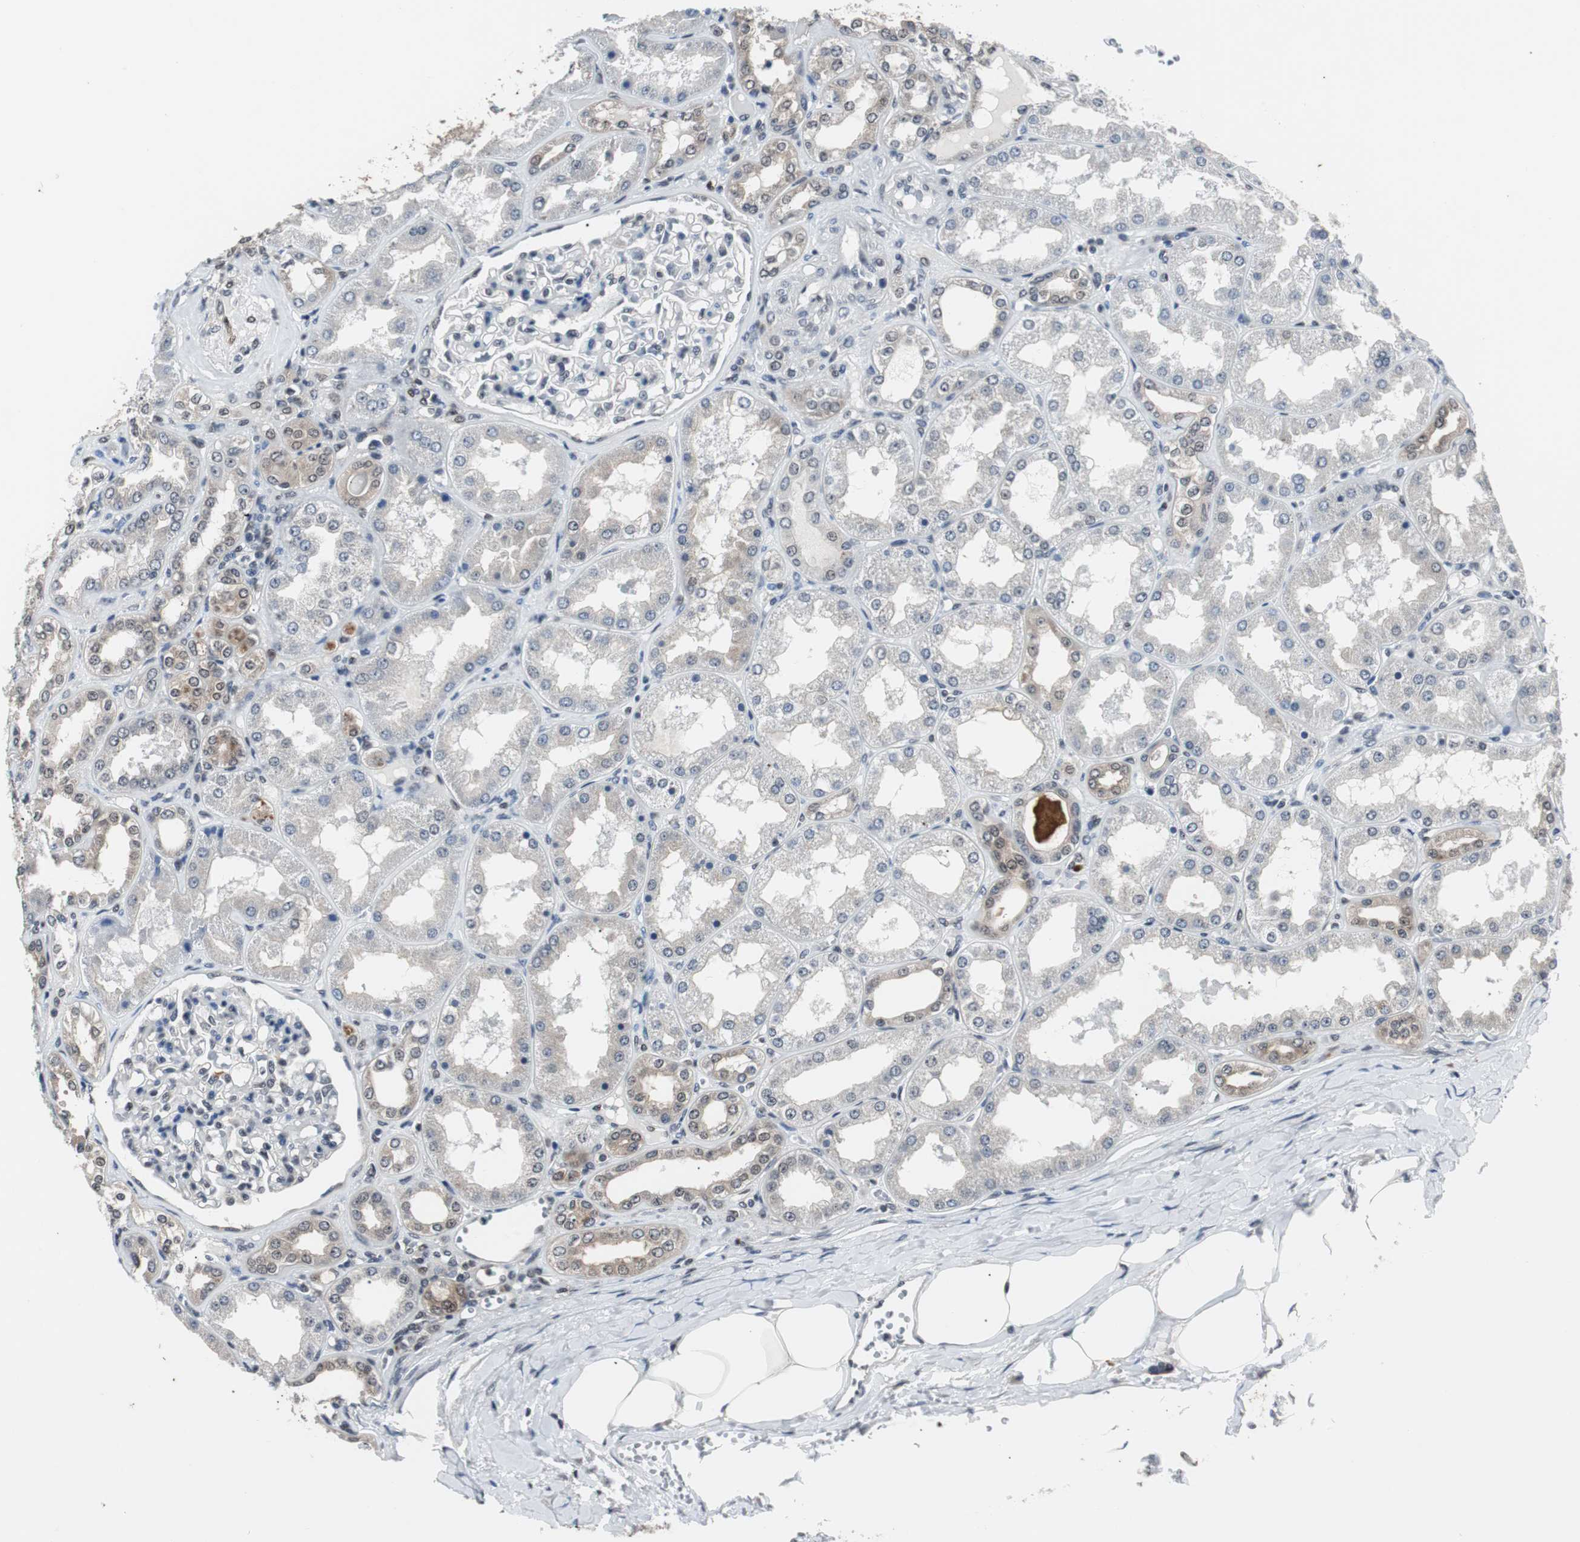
{"staining": {"intensity": "negative", "quantity": "none", "location": "none"}, "tissue": "kidney", "cell_type": "Cells in glomeruli", "image_type": "normal", "snomed": [{"axis": "morphology", "description": "Normal tissue, NOS"}, {"axis": "topography", "description": "Kidney"}], "caption": "DAB (3,3'-diaminobenzidine) immunohistochemical staining of benign kidney displays no significant positivity in cells in glomeruli.", "gene": "SMAD1", "patient": {"sex": "female", "age": 56}}